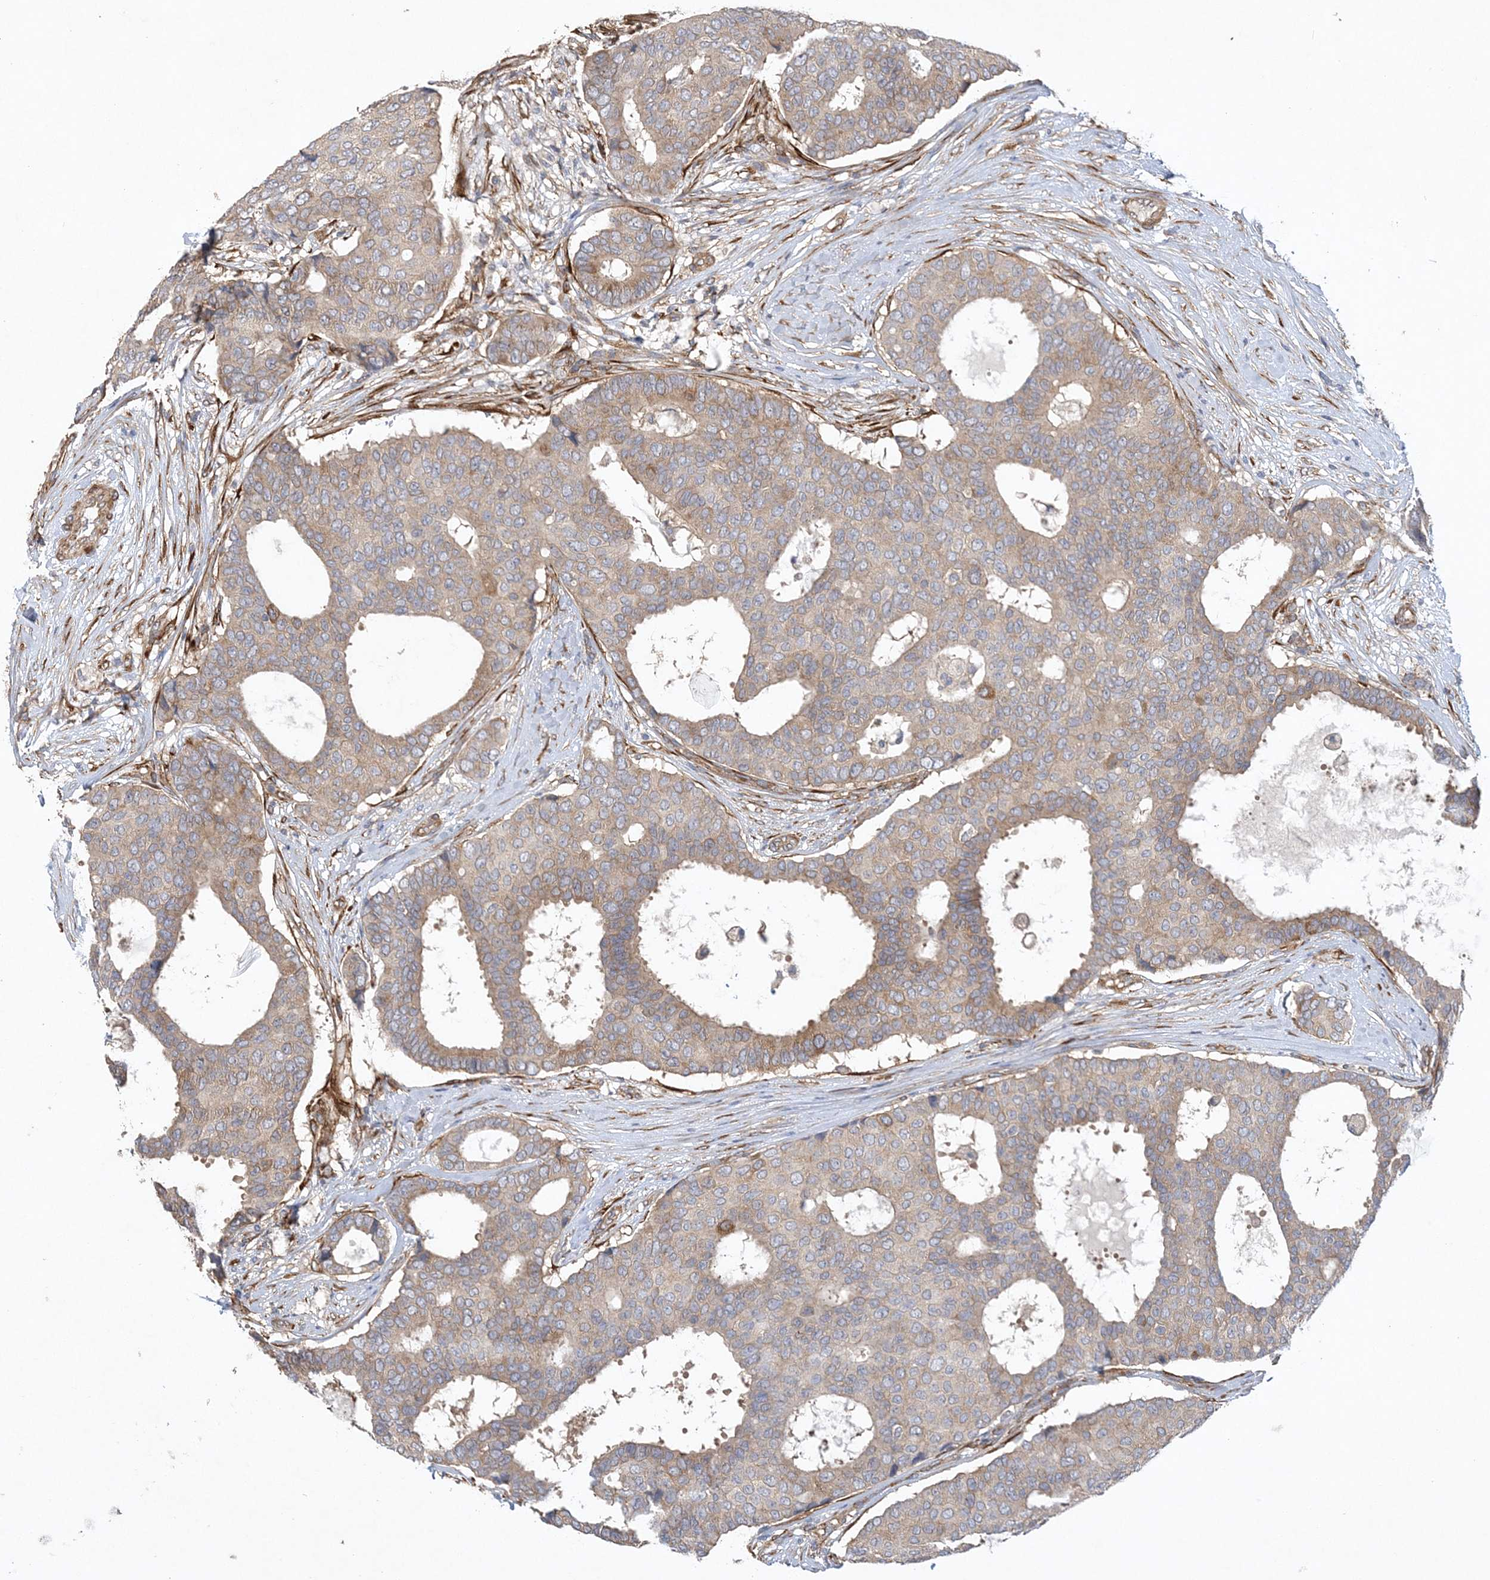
{"staining": {"intensity": "weak", "quantity": "25%-75%", "location": "cytoplasmic/membranous"}, "tissue": "breast cancer", "cell_type": "Tumor cells", "image_type": "cancer", "snomed": [{"axis": "morphology", "description": "Duct carcinoma"}, {"axis": "topography", "description": "Breast"}], "caption": "The image exhibits staining of breast cancer, revealing weak cytoplasmic/membranous protein staining (brown color) within tumor cells. The protein is shown in brown color, while the nuclei are stained blue.", "gene": "MAP4K5", "patient": {"sex": "female", "age": 75}}